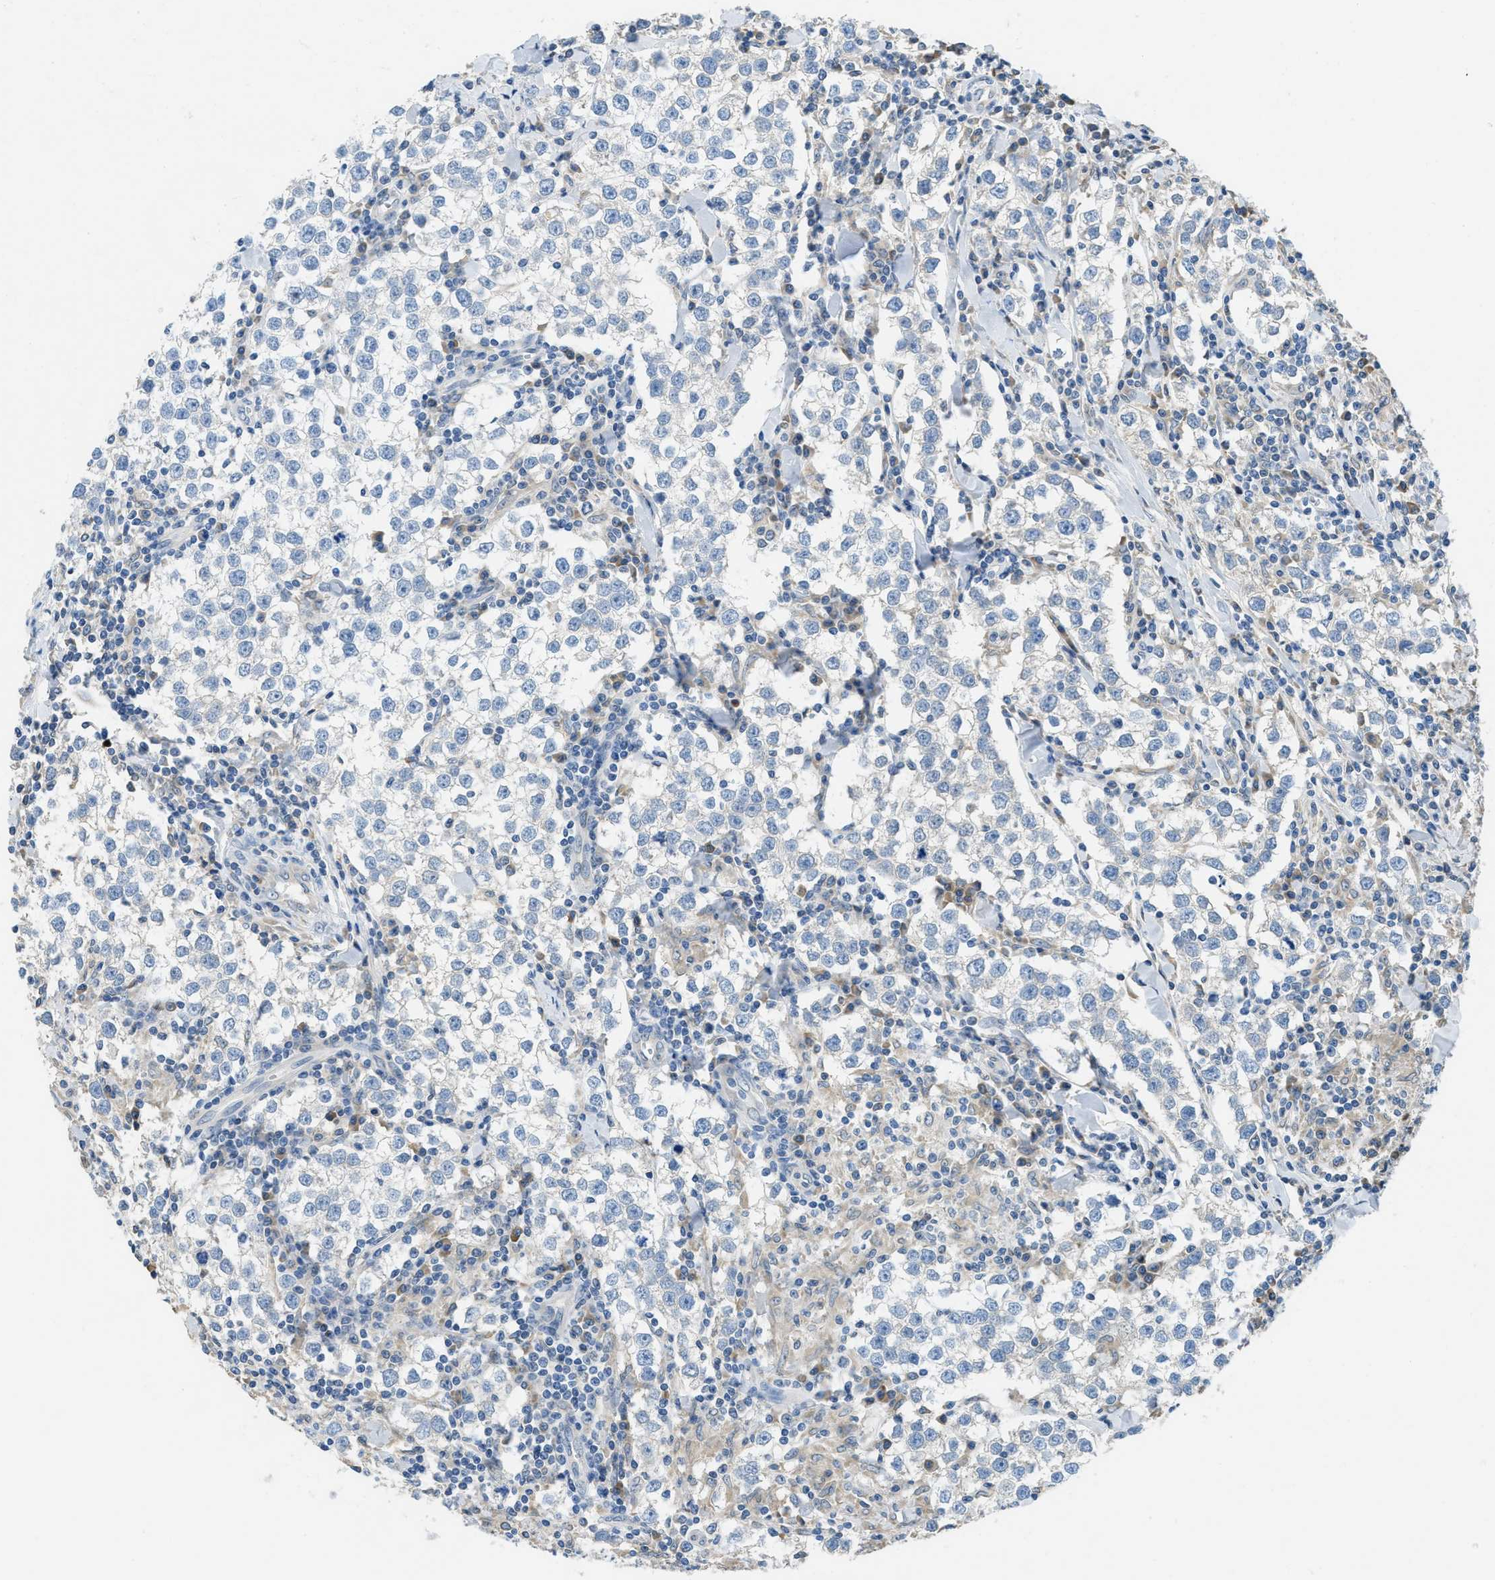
{"staining": {"intensity": "negative", "quantity": "none", "location": "none"}, "tissue": "testis cancer", "cell_type": "Tumor cells", "image_type": "cancer", "snomed": [{"axis": "morphology", "description": "Seminoma, NOS"}, {"axis": "morphology", "description": "Carcinoma, Embryonal, NOS"}, {"axis": "topography", "description": "Testis"}], "caption": "Immunohistochemical staining of testis embryonal carcinoma reveals no significant staining in tumor cells.", "gene": "MPDU1", "patient": {"sex": "male", "age": 36}}